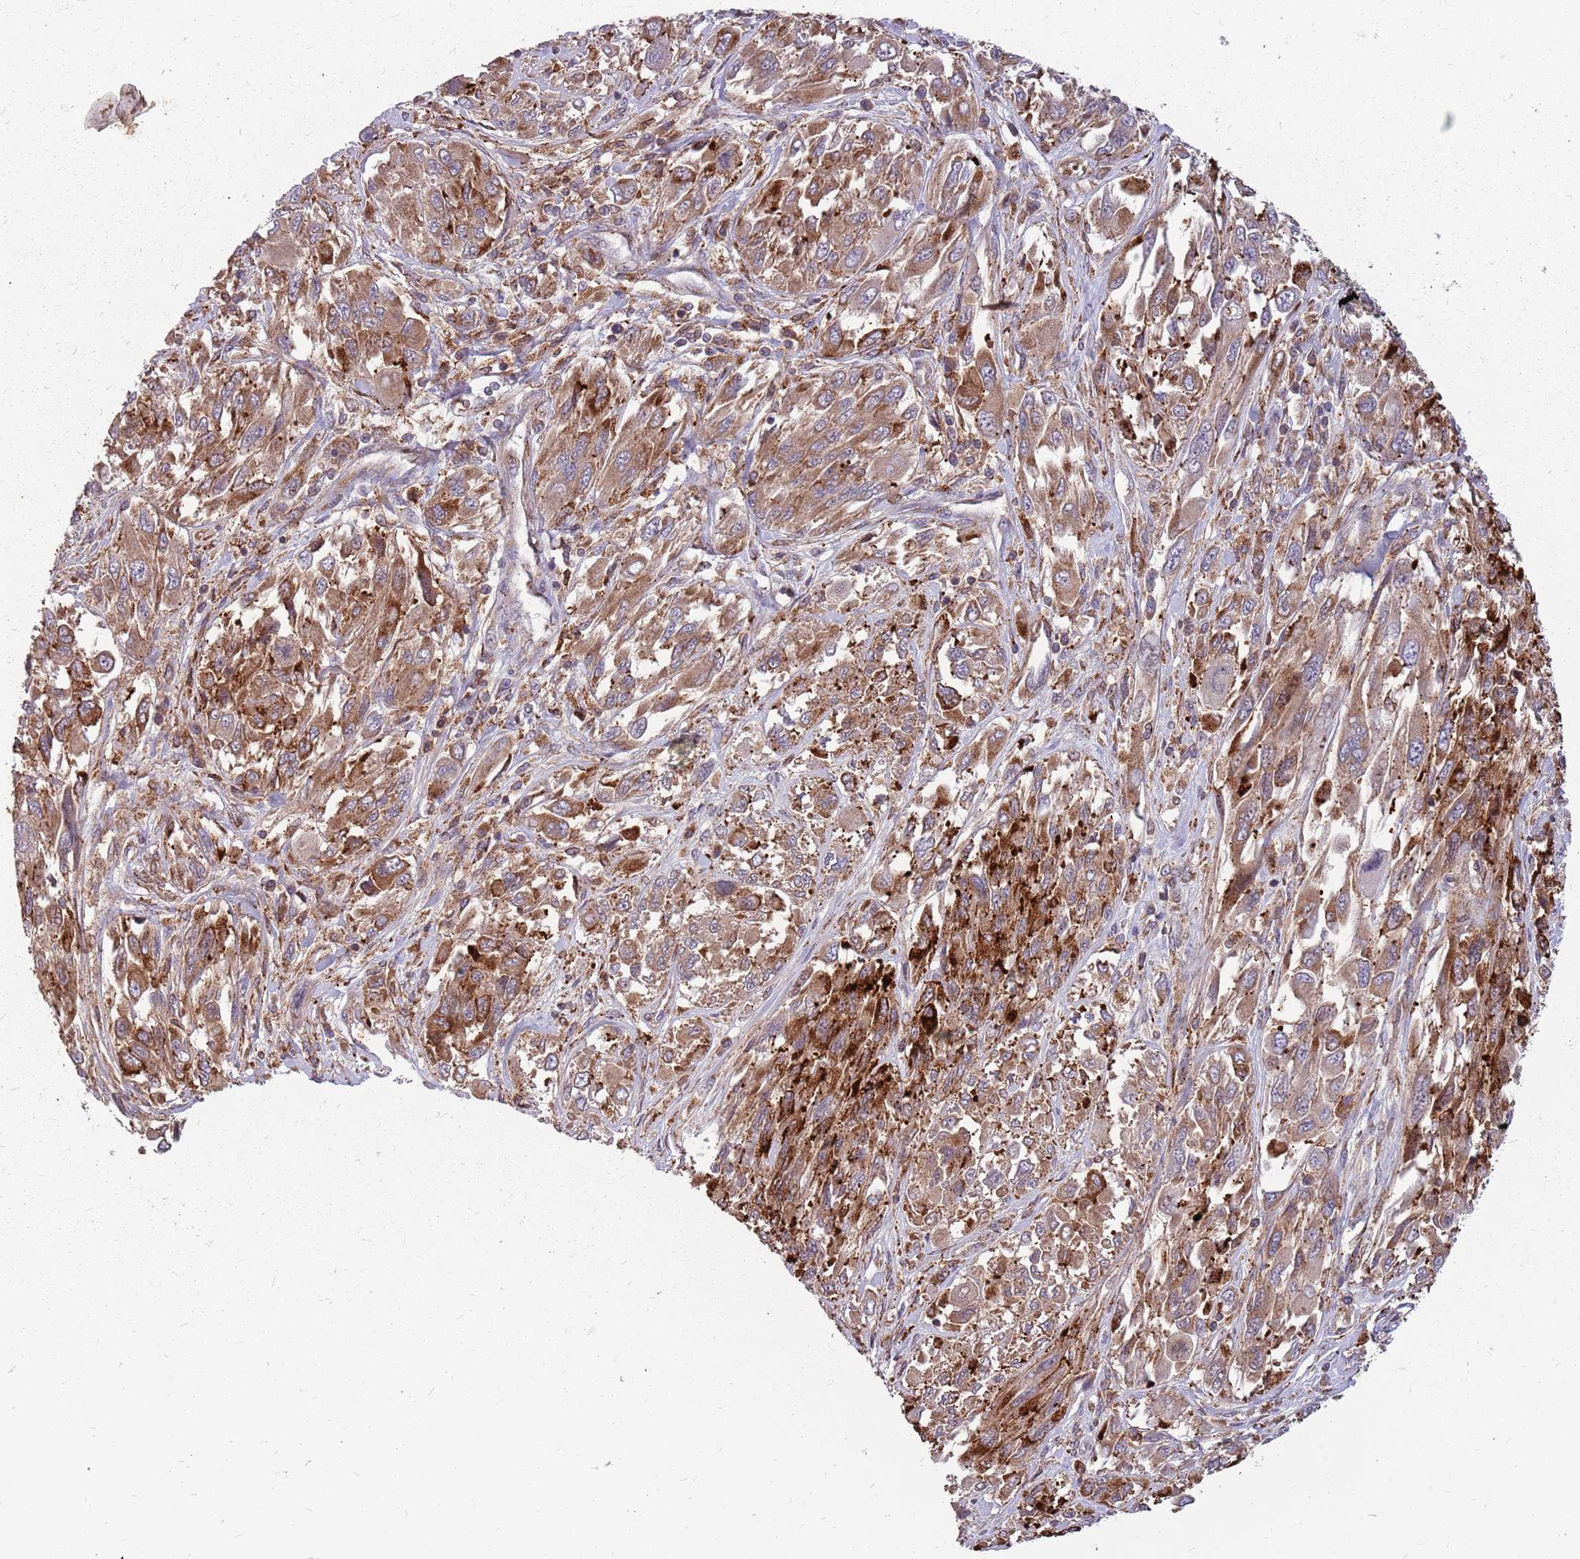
{"staining": {"intensity": "moderate", "quantity": ">75%", "location": "cytoplasmic/membranous"}, "tissue": "melanoma", "cell_type": "Tumor cells", "image_type": "cancer", "snomed": [{"axis": "morphology", "description": "Malignant melanoma, NOS"}, {"axis": "topography", "description": "Skin"}], "caption": "Melanoma was stained to show a protein in brown. There is medium levels of moderate cytoplasmic/membranous staining in about >75% of tumor cells.", "gene": "NME4", "patient": {"sex": "female", "age": 91}}